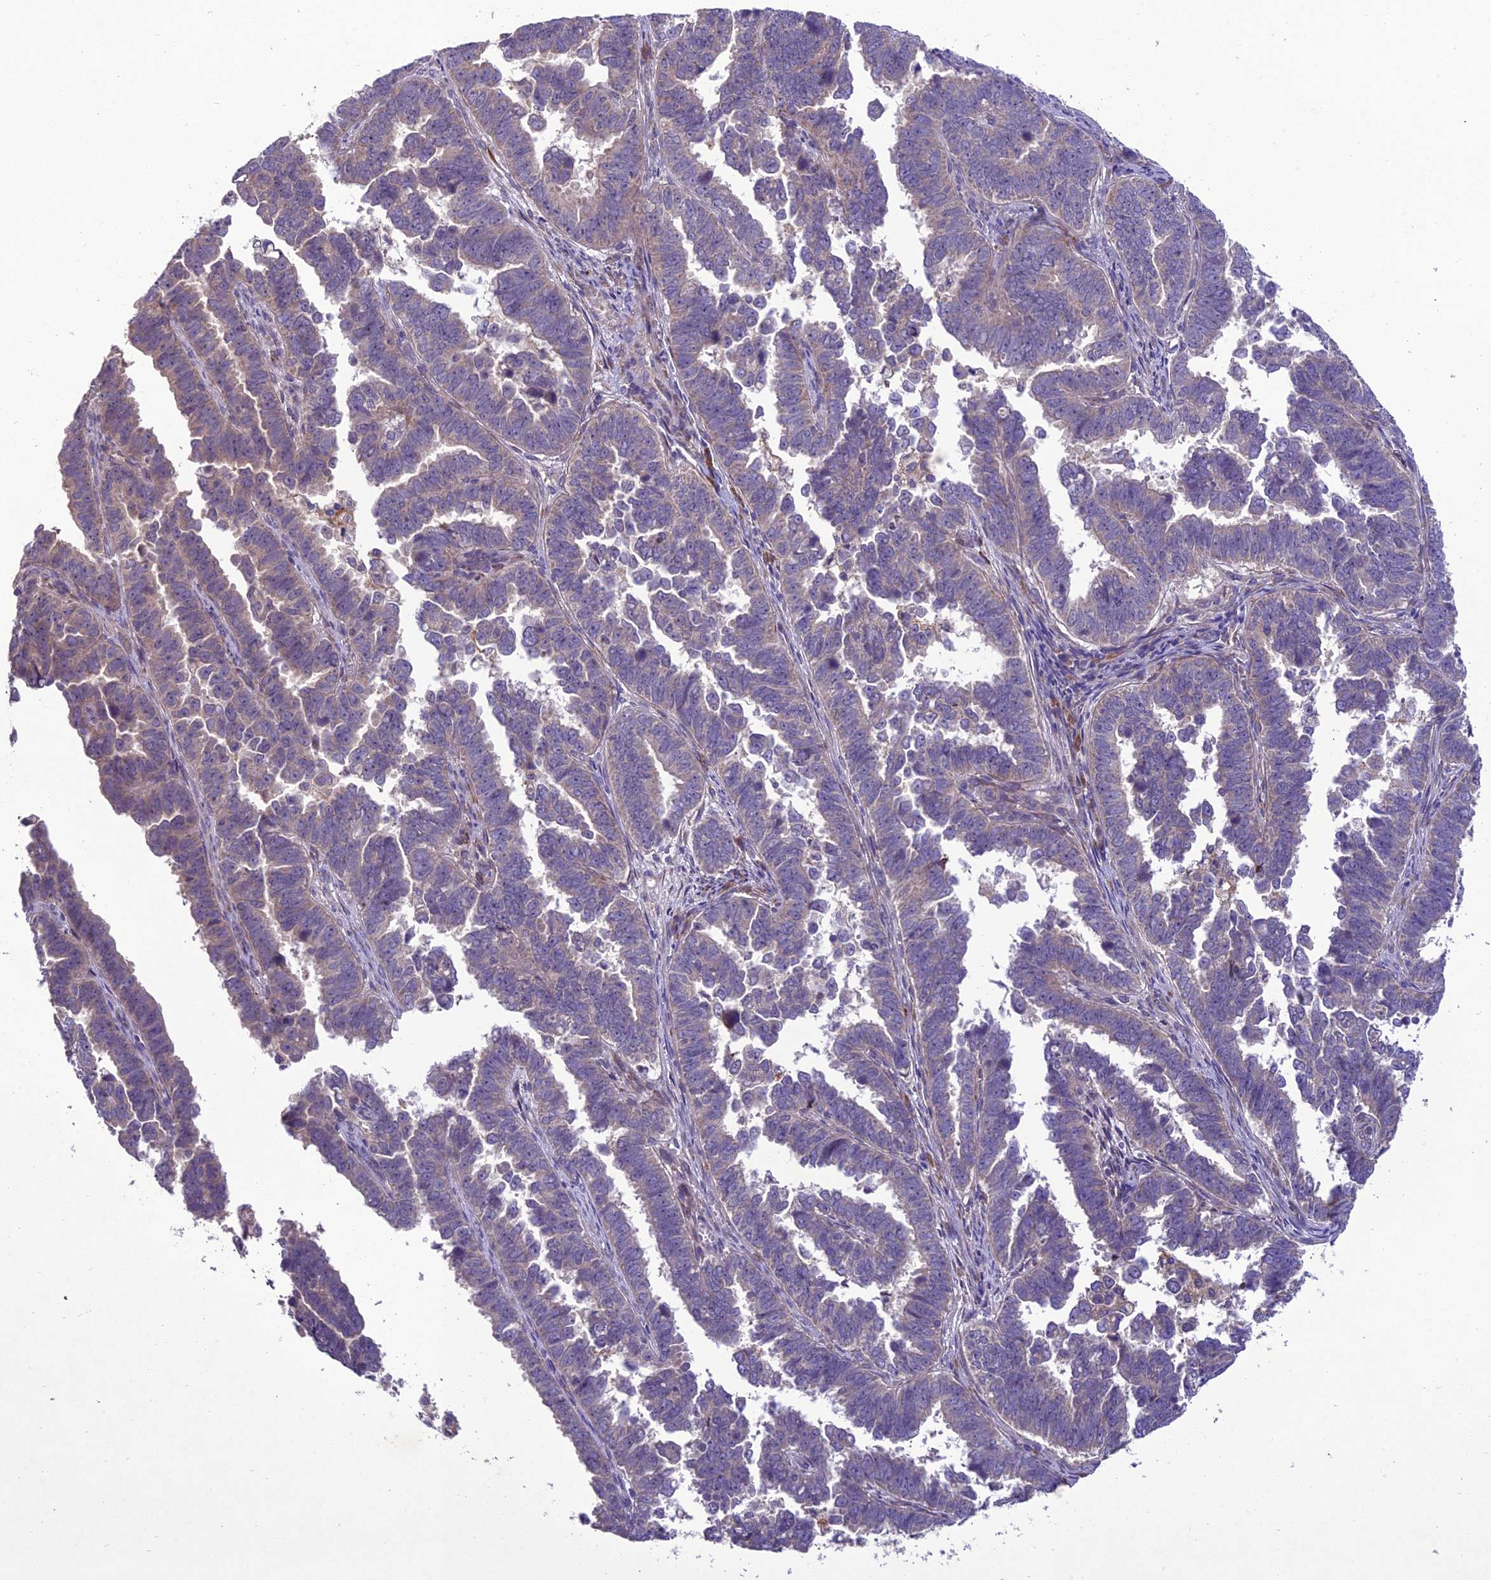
{"staining": {"intensity": "weak", "quantity": "<25%", "location": "cytoplasmic/membranous"}, "tissue": "endometrial cancer", "cell_type": "Tumor cells", "image_type": "cancer", "snomed": [{"axis": "morphology", "description": "Adenocarcinoma, NOS"}, {"axis": "topography", "description": "Endometrium"}], "caption": "Tumor cells show no significant expression in endometrial cancer. (DAB (3,3'-diaminobenzidine) immunohistochemistry (IHC) with hematoxylin counter stain).", "gene": "CENPL", "patient": {"sex": "female", "age": 75}}